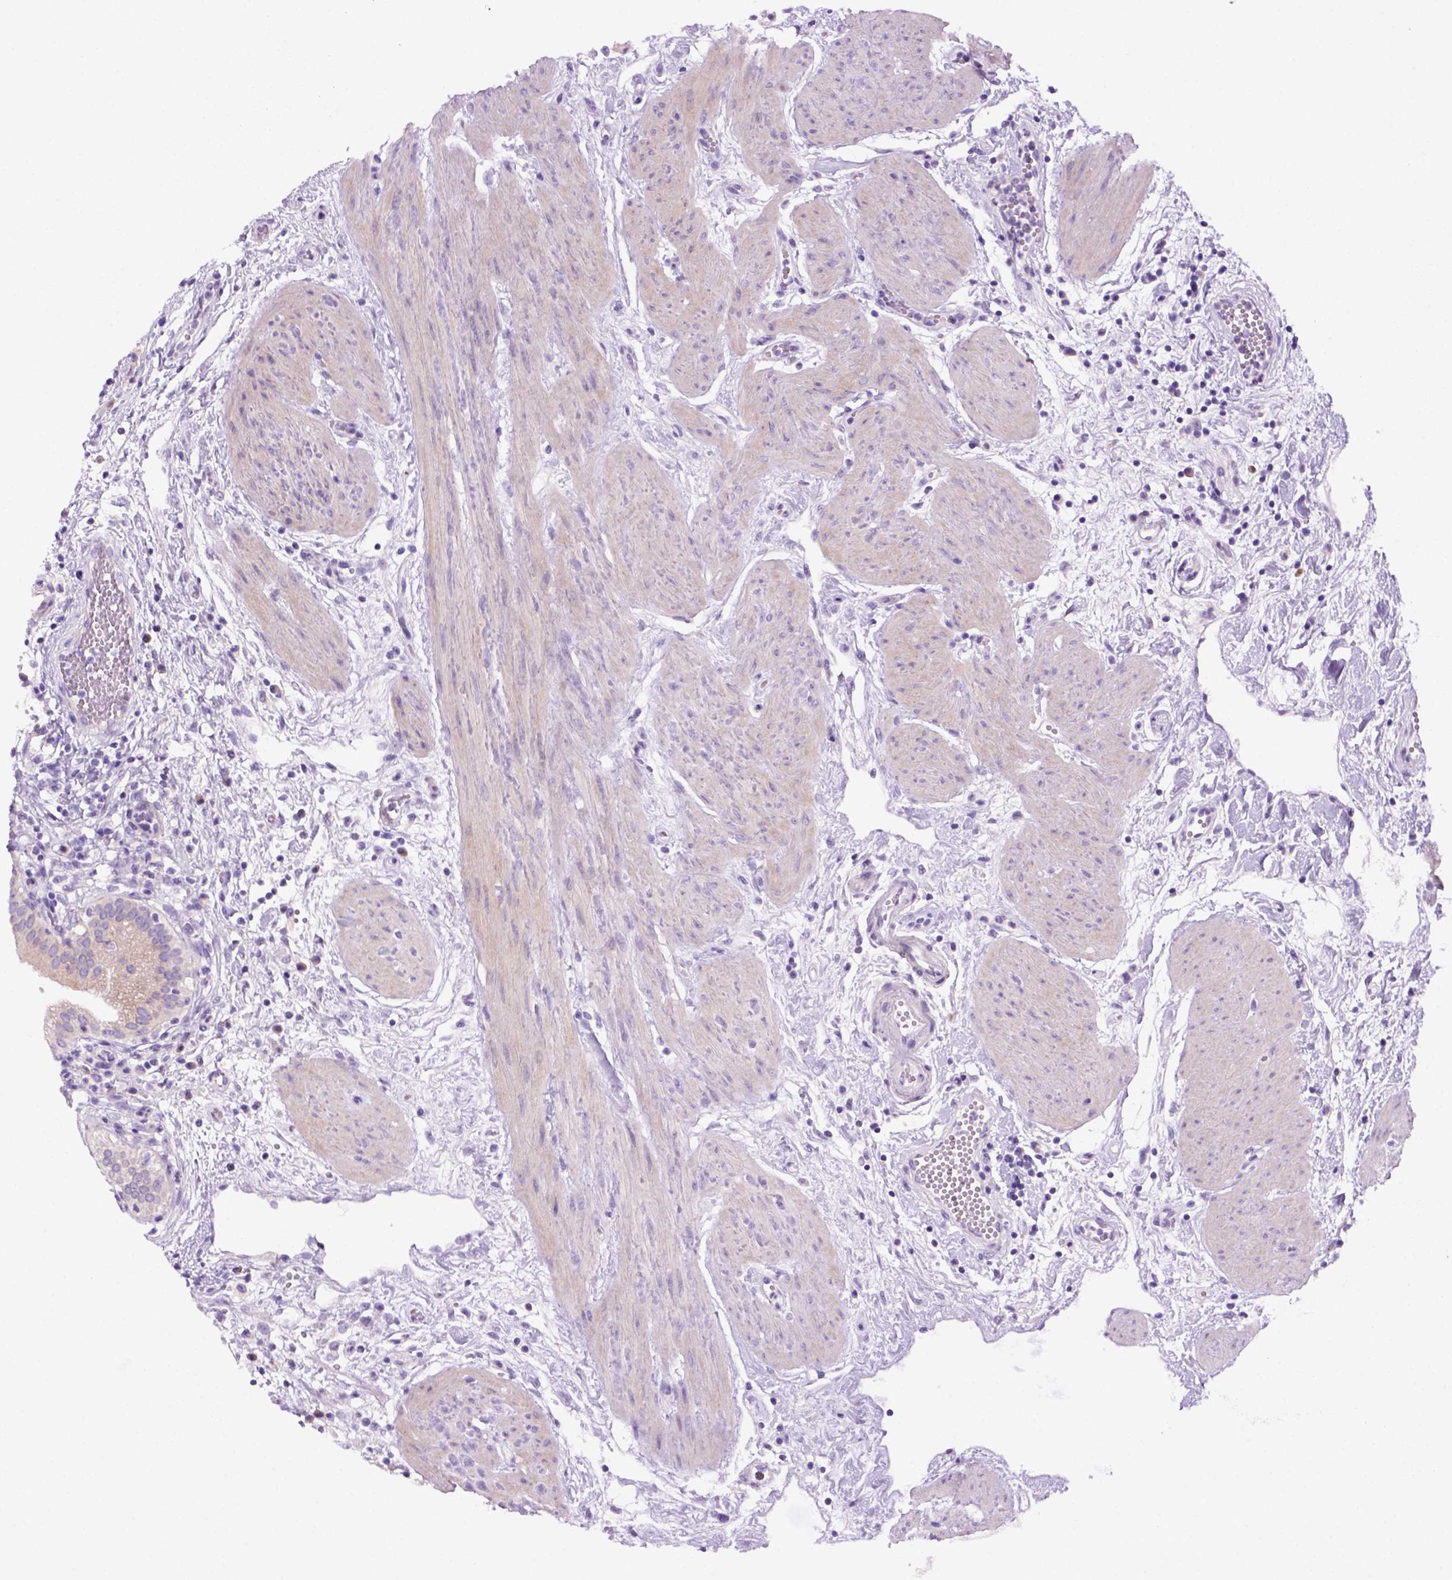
{"staining": {"intensity": "negative", "quantity": "none", "location": "none"}, "tissue": "gallbladder", "cell_type": "Glandular cells", "image_type": "normal", "snomed": [{"axis": "morphology", "description": "Normal tissue, NOS"}, {"axis": "topography", "description": "Gallbladder"}], "caption": "Gallbladder was stained to show a protein in brown. There is no significant staining in glandular cells. The staining is performed using DAB (3,3'-diaminobenzidine) brown chromogen with nuclei counter-stained in using hematoxylin.", "gene": "DNAH11", "patient": {"sex": "female", "age": 65}}